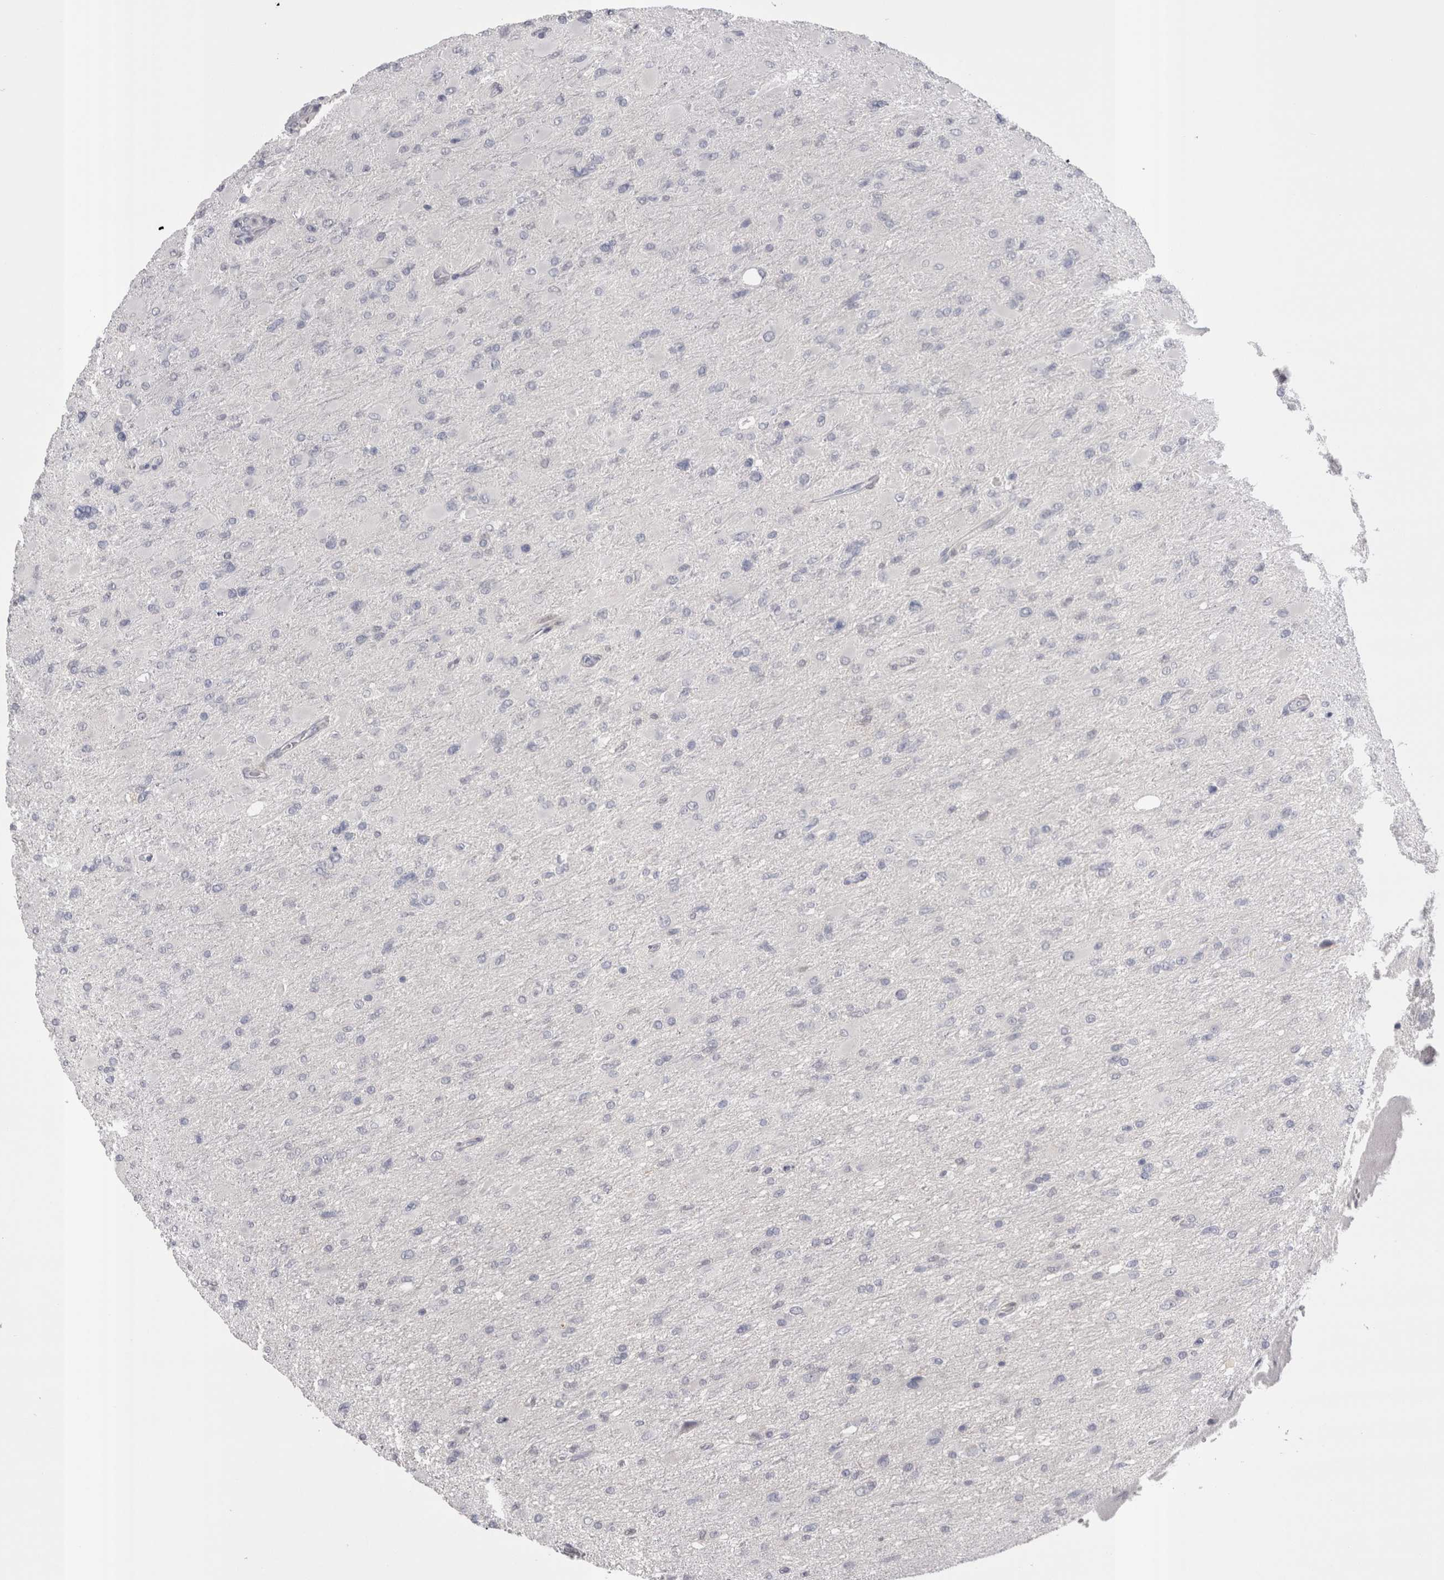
{"staining": {"intensity": "negative", "quantity": "none", "location": "none"}, "tissue": "glioma", "cell_type": "Tumor cells", "image_type": "cancer", "snomed": [{"axis": "morphology", "description": "Glioma, malignant, High grade"}, {"axis": "topography", "description": "Cerebral cortex"}], "caption": "DAB (3,3'-diaminobenzidine) immunohistochemical staining of glioma demonstrates no significant positivity in tumor cells. The staining is performed using DAB brown chromogen with nuclei counter-stained in using hematoxylin.", "gene": "SUCNR1", "patient": {"sex": "female", "age": 36}}